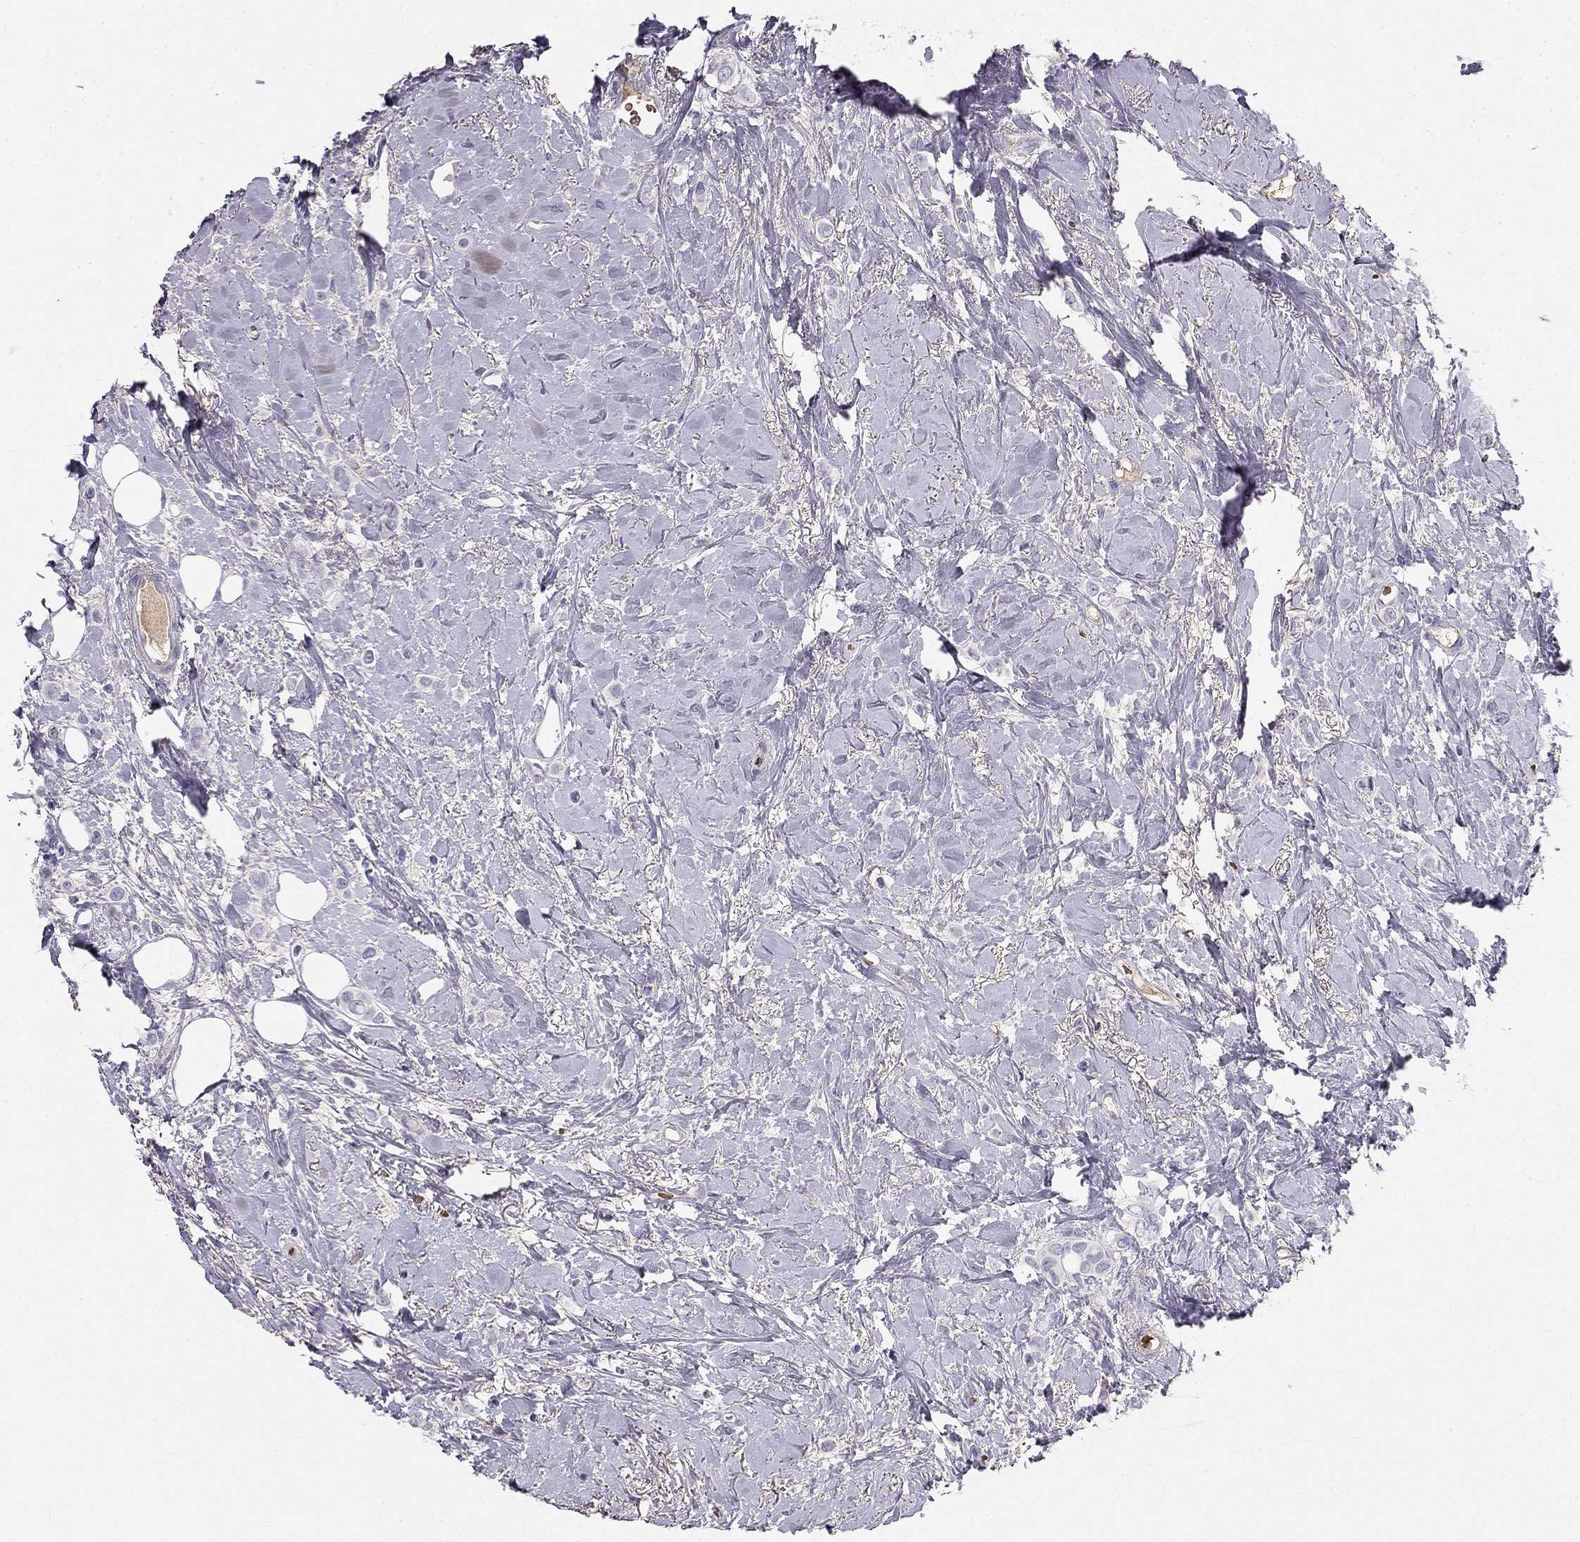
{"staining": {"intensity": "negative", "quantity": "none", "location": "none"}, "tissue": "breast cancer", "cell_type": "Tumor cells", "image_type": "cancer", "snomed": [{"axis": "morphology", "description": "Lobular carcinoma"}, {"axis": "topography", "description": "Breast"}], "caption": "Human breast lobular carcinoma stained for a protein using IHC demonstrates no positivity in tumor cells.", "gene": "RHD", "patient": {"sex": "female", "age": 66}}